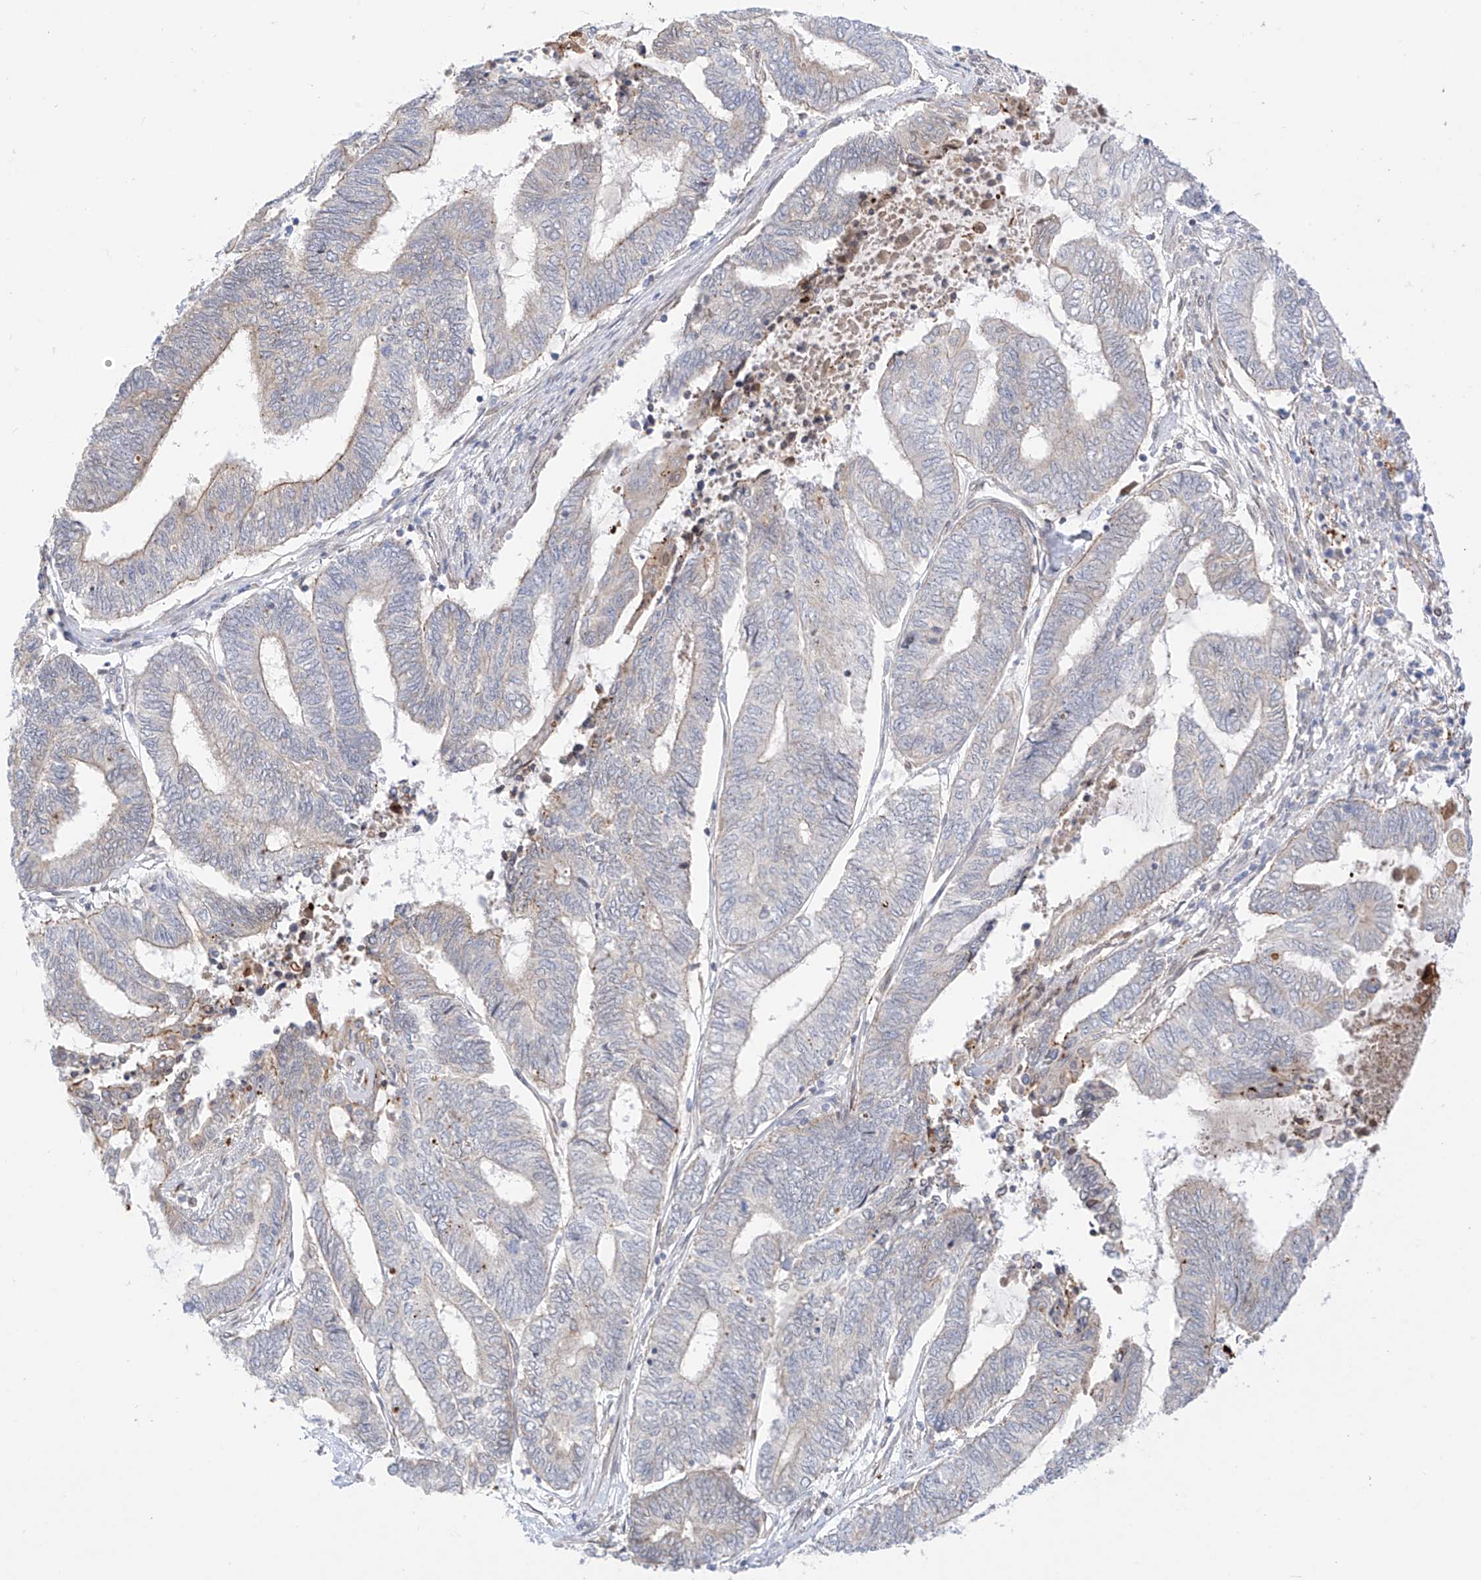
{"staining": {"intensity": "moderate", "quantity": "<25%", "location": "cytoplasmic/membranous"}, "tissue": "endometrial cancer", "cell_type": "Tumor cells", "image_type": "cancer", "snomed": [{"axis": "morphology", "description": "Adenocarcinoma, NOS"}, {"axis": "topography", "description": "Uterus"}, {"axis": "topography", "description": "Endometrium"}], "caption": "Tumor cells demonstrate moderate cytoplasmic/membranous expression in about <25% of cells in adenocarcinoma (endometrial).", "gene": "PCYOX1", "patient": {"sex": "female", "age": 70}}